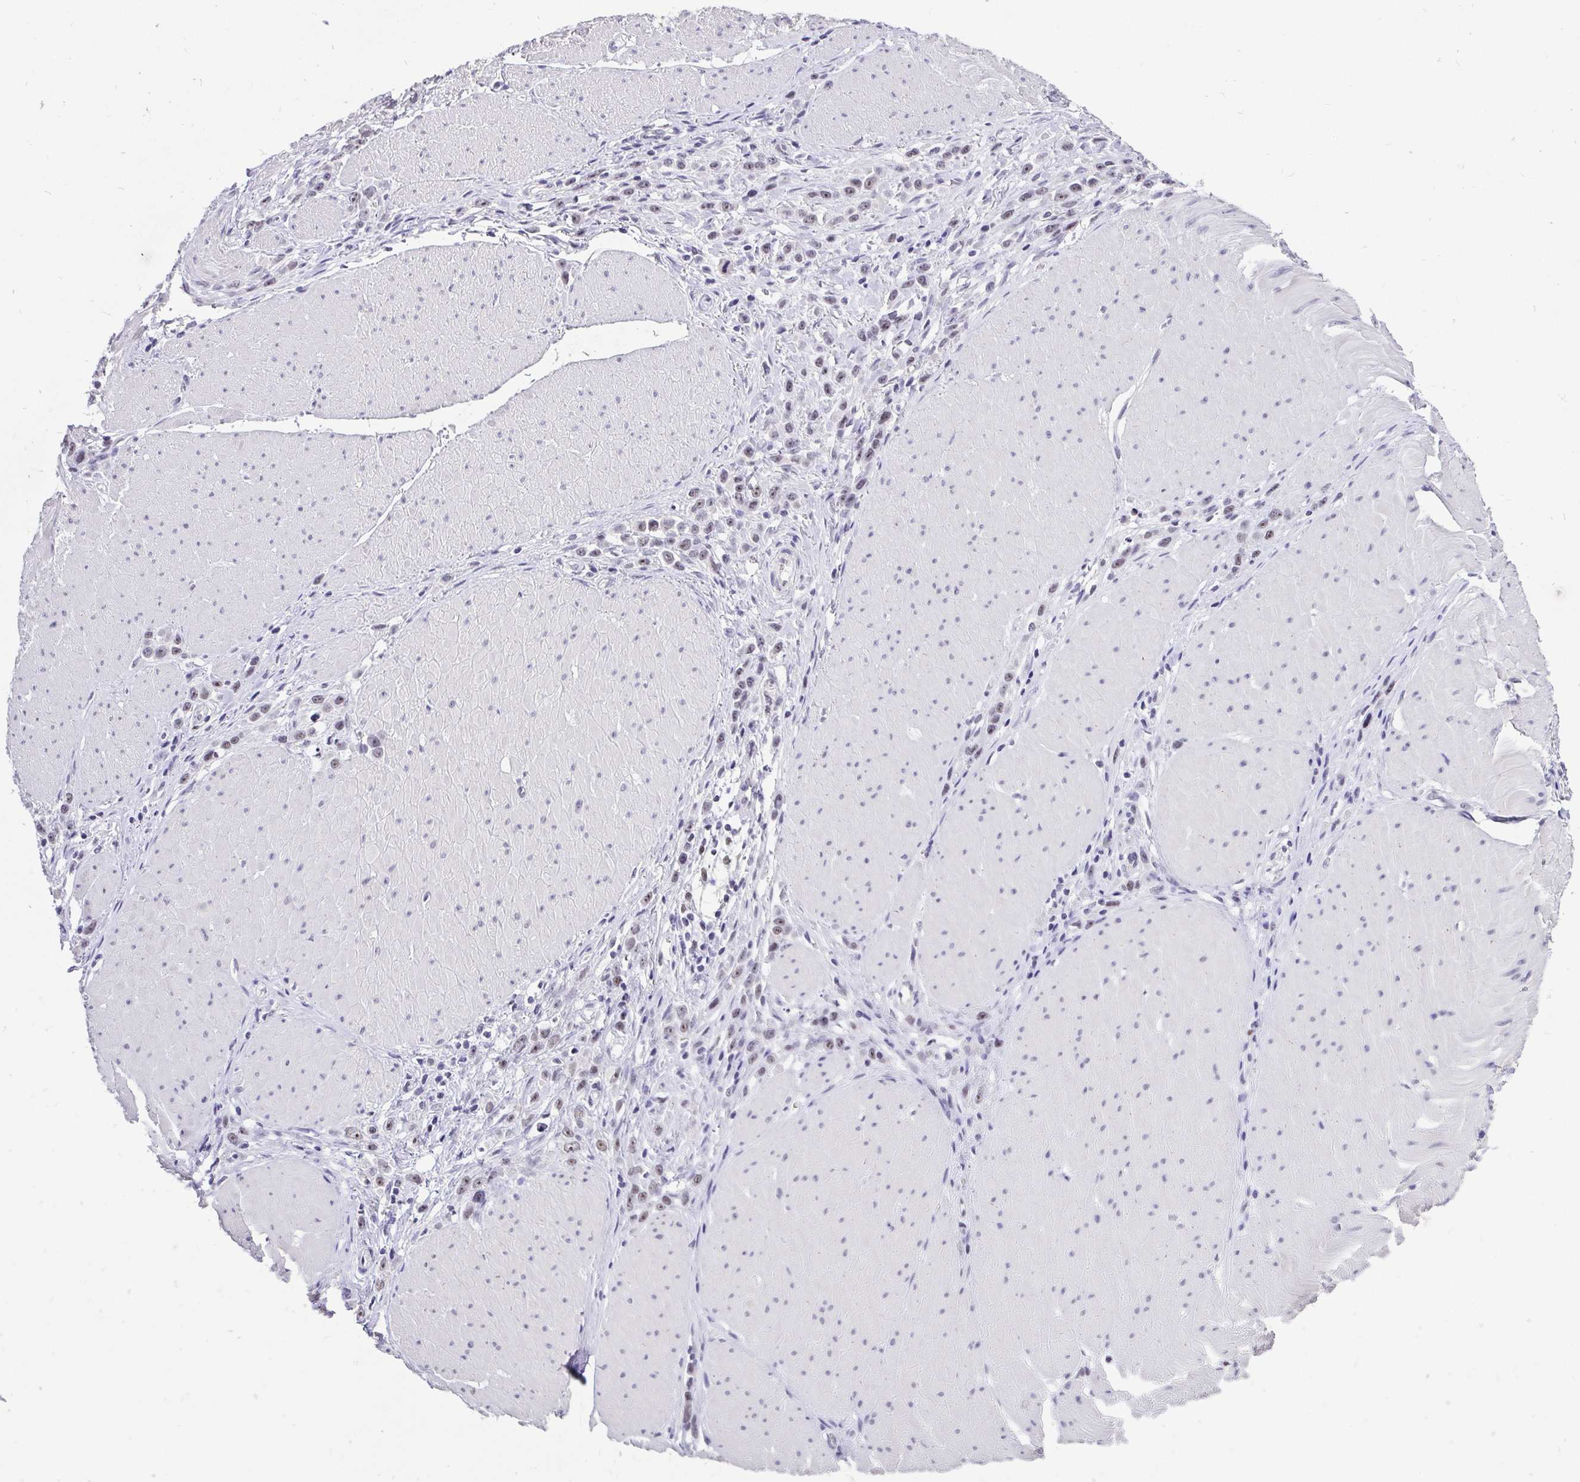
{"staining": {"intensity": "weak", "quantity": "25%-75%", "location": "nuclear"}, "tissue": "stomach cancer", "cell_type": "Tumor cells", "image_type": "cancer", "snomed": [{"axis": "morphology", "description": "Adenocarcinoma, NOS"}, {"axis": "topography", "description": "Stomach"}], "caption": "A brown stain labels weak nuclear staining of a protein in human adenocarcinoma (stomach) tumor cells.", "gene": "ZNF860", "patient": {"sex": "male", "age": 47}}